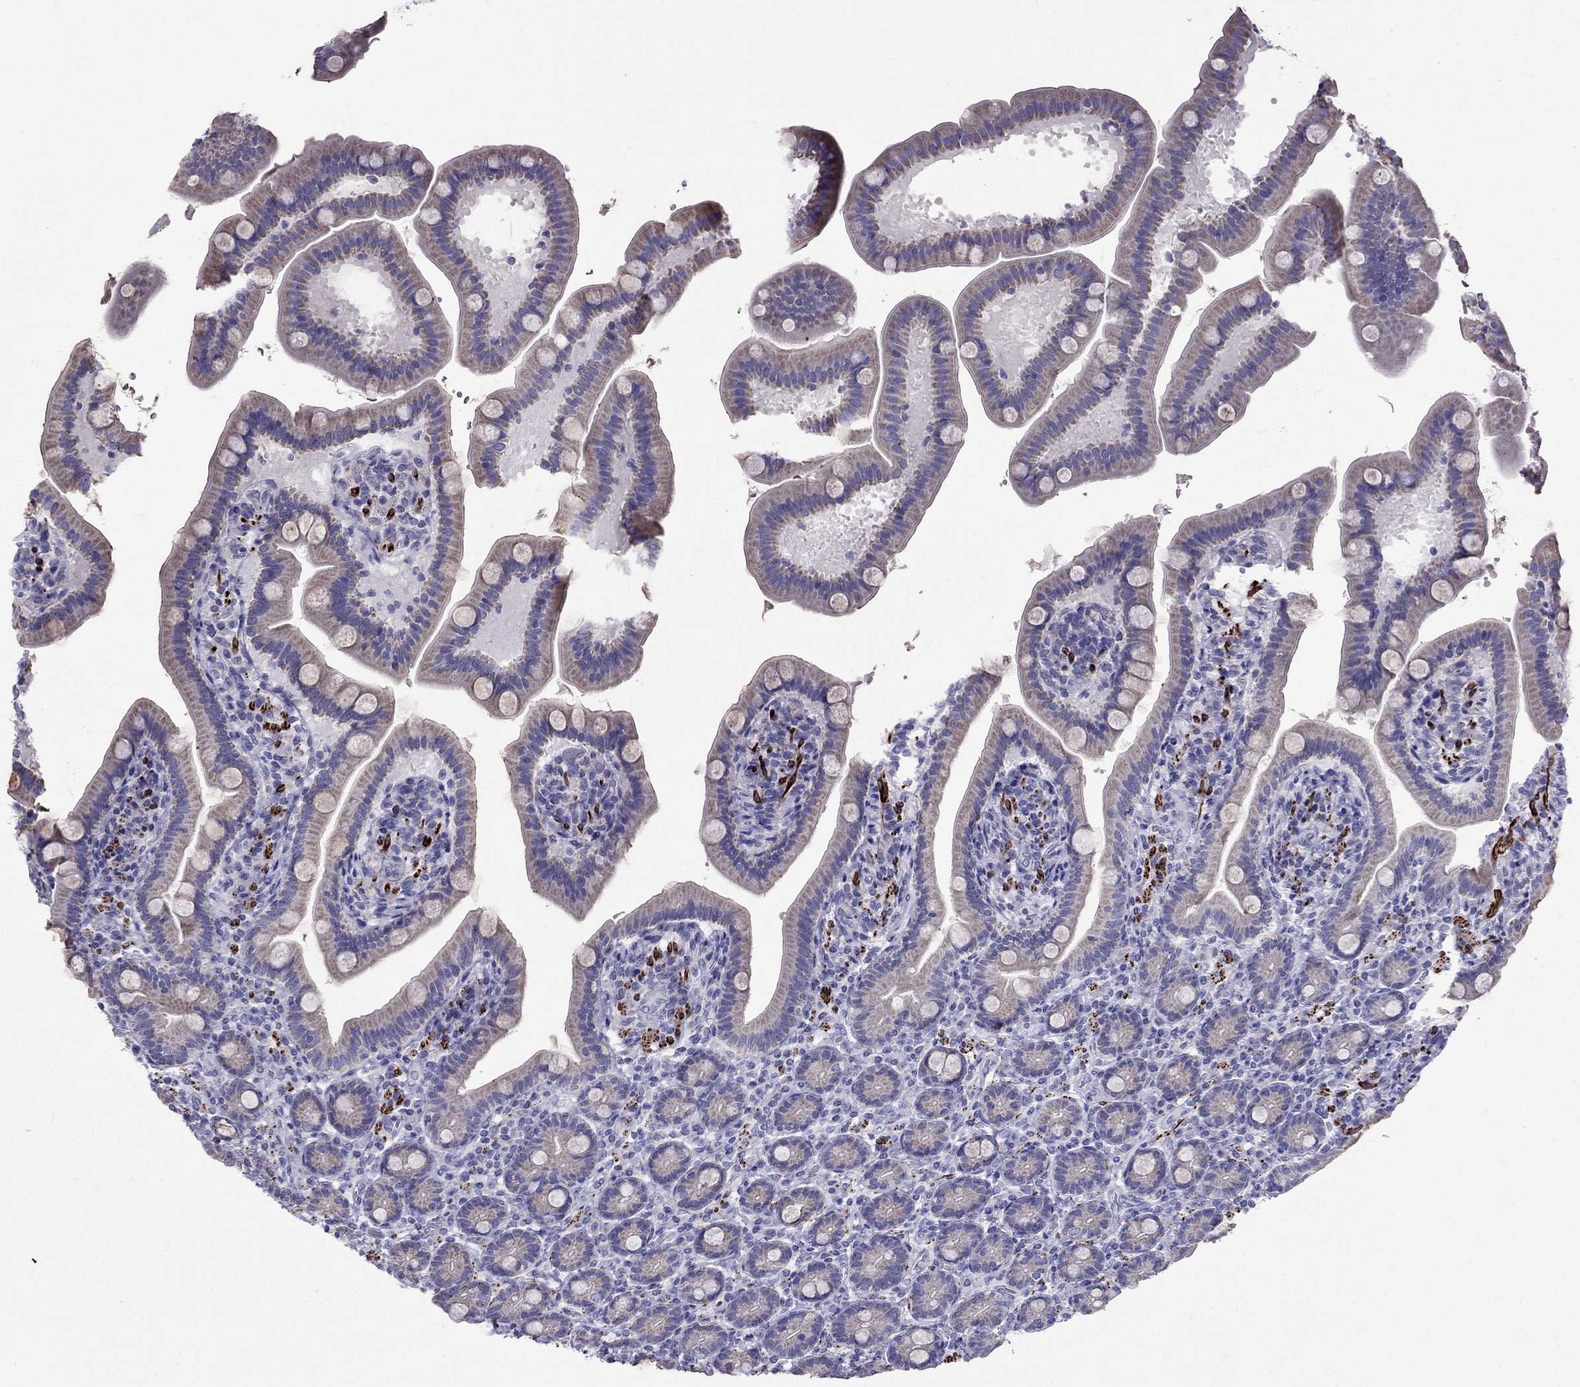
{"staining": {"intensity": "negative", "quantity": "none", "location": "none"}, "tissue": "small intestine", "cell_type": "Glandular cells", "image_type": "normal", "snomed": [{"axis": "morphology", "description": "Normal tissue, NOS"}, {"axis": "topography", "description": "Small intestine"}], "caption": "High power microscopy image of an immunohistochemistry micrograph of benign small intestine, revealing no significant expression in glandular cells.", "gene": "DSC1", "patient": {"sex": "male", "age": 66}}